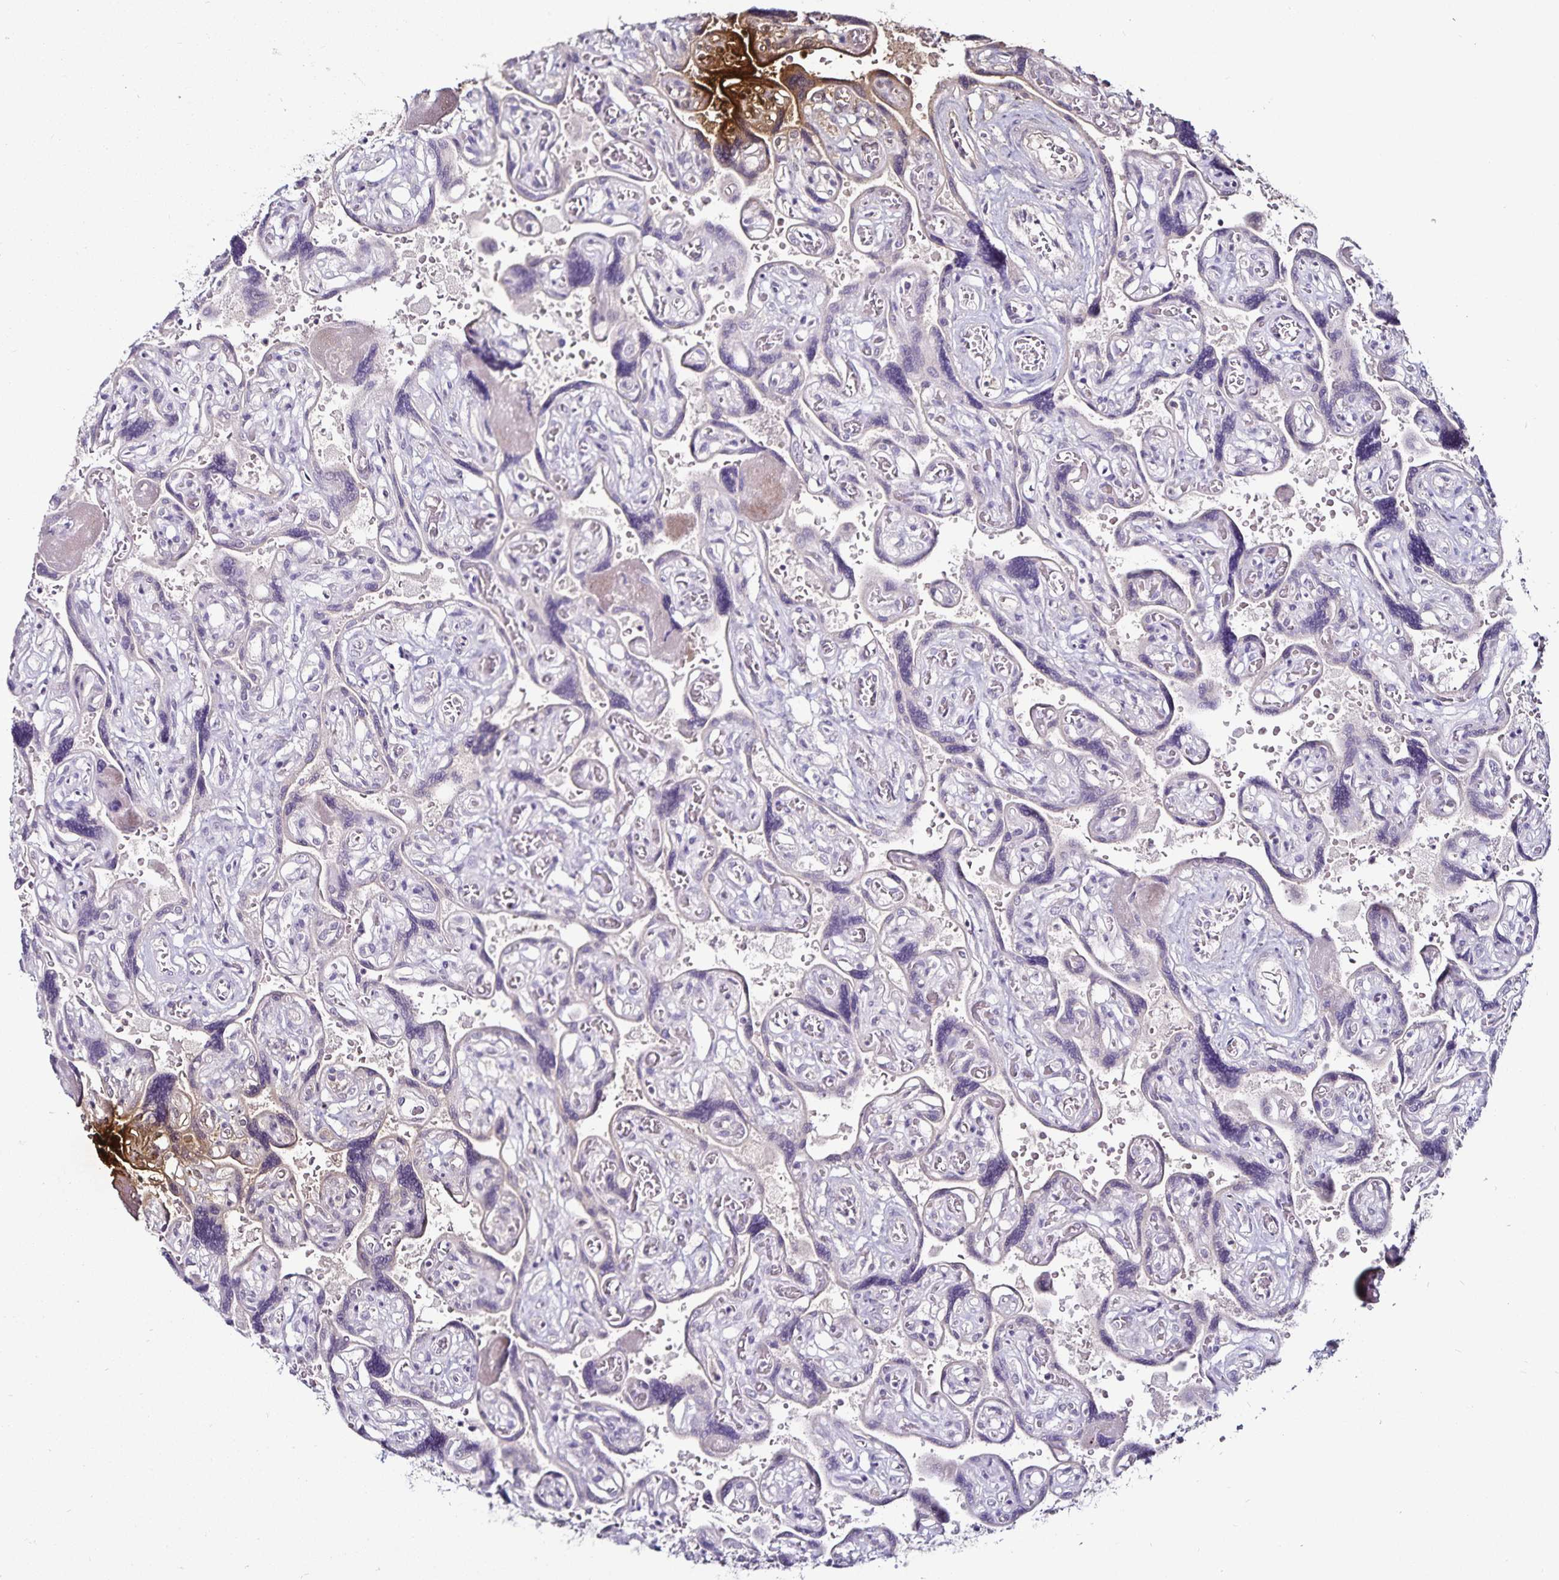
{"staining": {"intensity": "negative", "quantity": "none", "location": "none"}, "tissue": "placenta", "cell_type": "Decidual cells", "image_type": "normal", "snomed": [{"axis": "morphology", "description": "Normal tissue, NOS"}, {"axis": "topography", "description": "Placenta"}], "caption": "Decidual cells show no significant expression in benign placenta. Nuclei are stained in blue.", "gene": "ACSL5", "patient": {"sex": "female", "age": 32}}